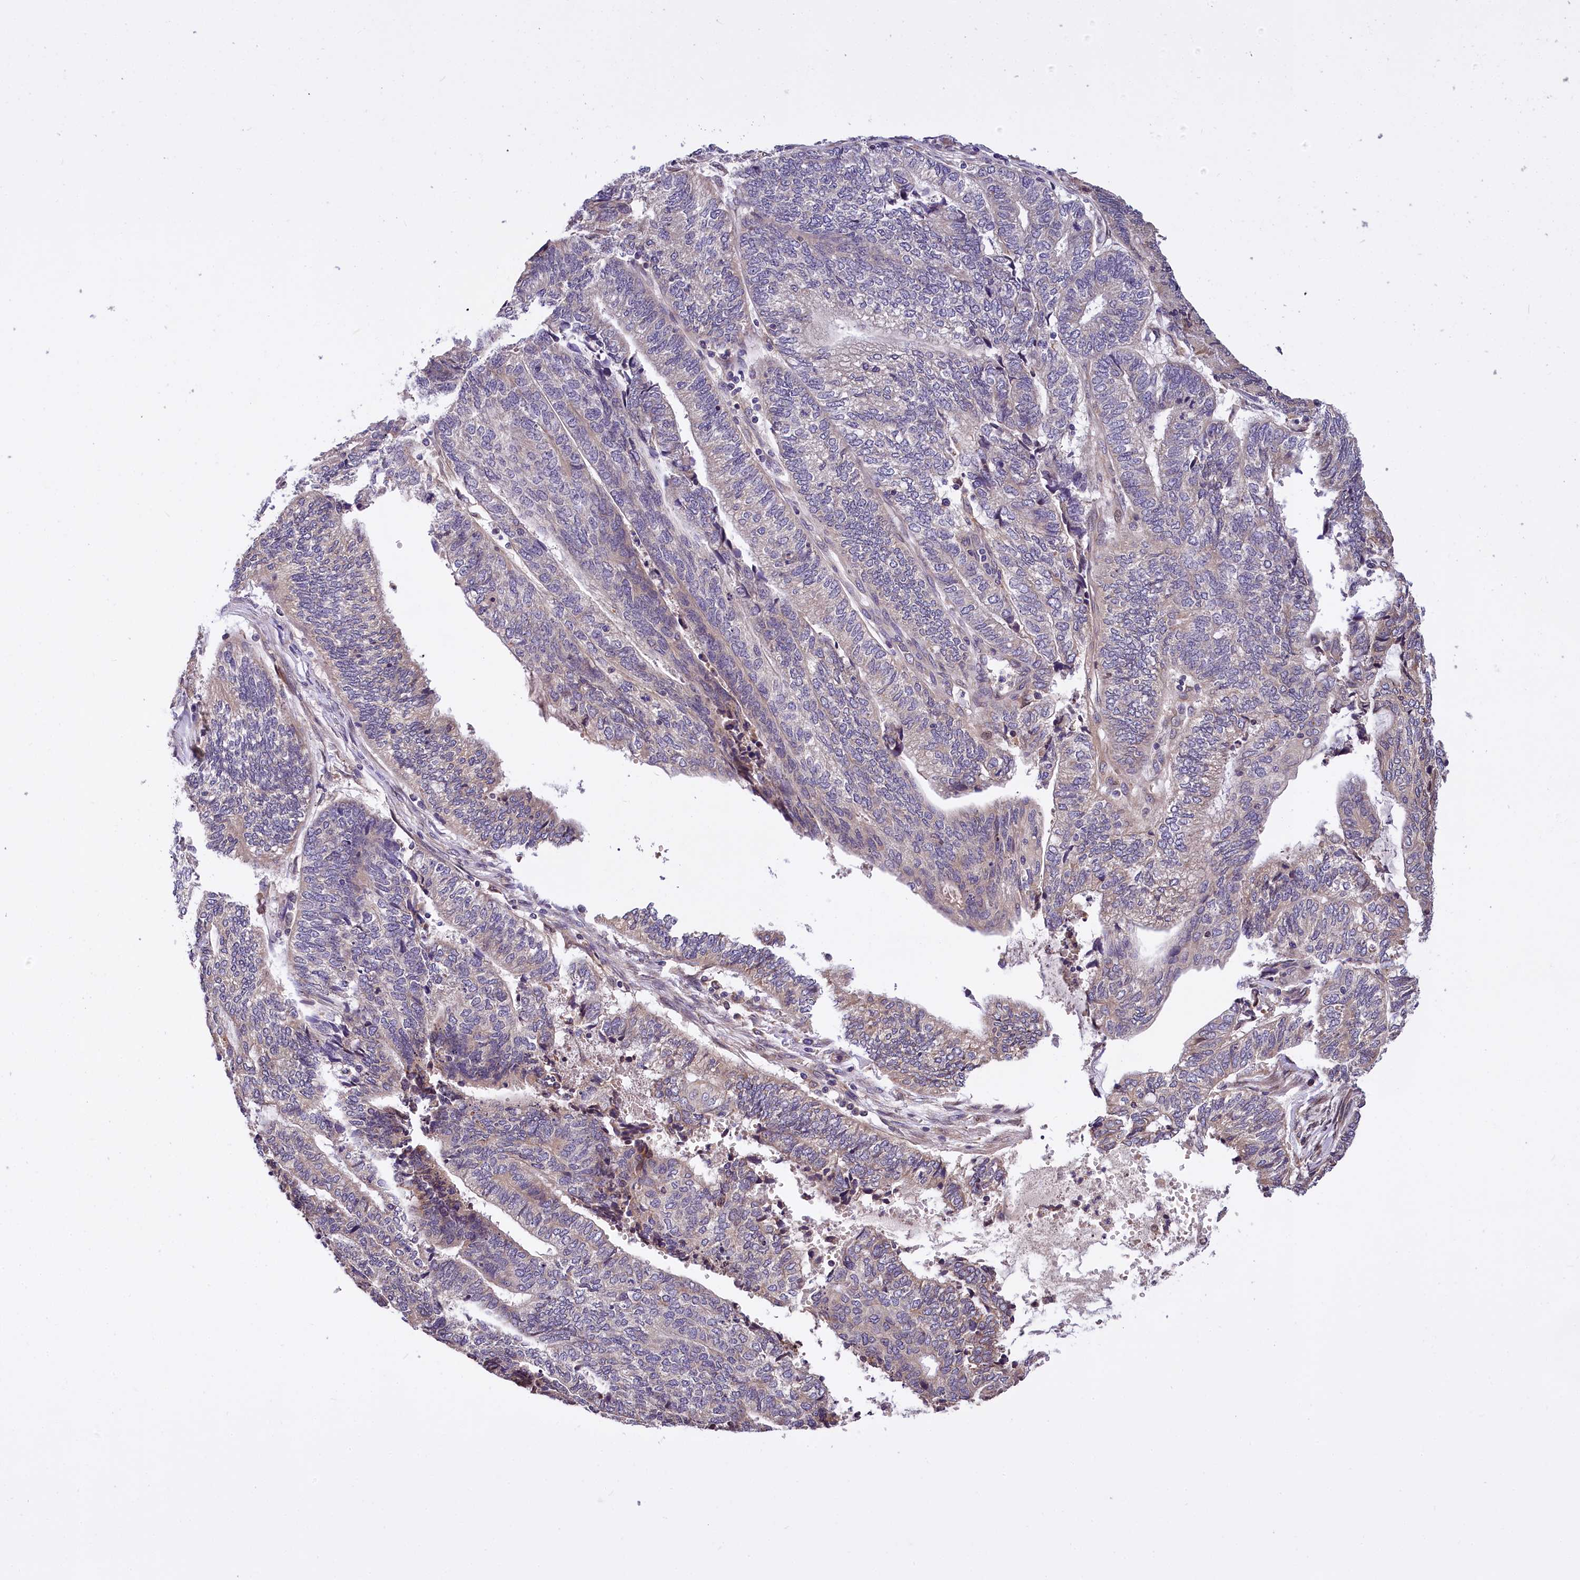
{"staining": {"intensity": "weak", "quantity": "<25%", "location": "cytoplasmic/membranous"}, "tissue": "endometrial cancer", "cell_type": "Tumor cells", "image_type": "cancer", "snomed": [{"axis": "morphology", "description": "Adenocarcinoma, NOS"}, {"axis": "topography", "description": "Uterus"}, {"axis": "topography", "description": "Endometrium"}], "caption": "Endometrial adenocarcinoma stained for a protein using immunohistochemistry (IHC) reveals no expression tumor cells.", "gene": "SUPV3L1", "patient": {"sex": "female", "age": 70}}